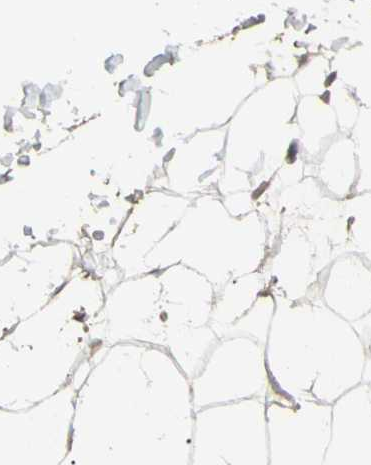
{"staining": {"intensity": "weak", "quantity": ">75%", "location": "cytoplasmic/membranous"}, "tissue": "adipose tissue", "cell_type": "Adipocytes", "image_type": "normal", "snomed": [{"axis": "morphology", "description": "Normal tissue, NOS"}, {"axis": "topography", "description": "Breast"}, {"axis": "topography", "description": "Adipose tissue"}], "caption": "High-magnification brightfield microscopy of unremarkable adipose tissue stained with DAB (brown) and counterstained with hematoxylin (blue). adipocytes exhibit weak cytoplasmic/membranous positivity is appreciated in approximately>75% of cells.", "gene": "JAG1", "patient": {"sex": "female", "age": 25}}